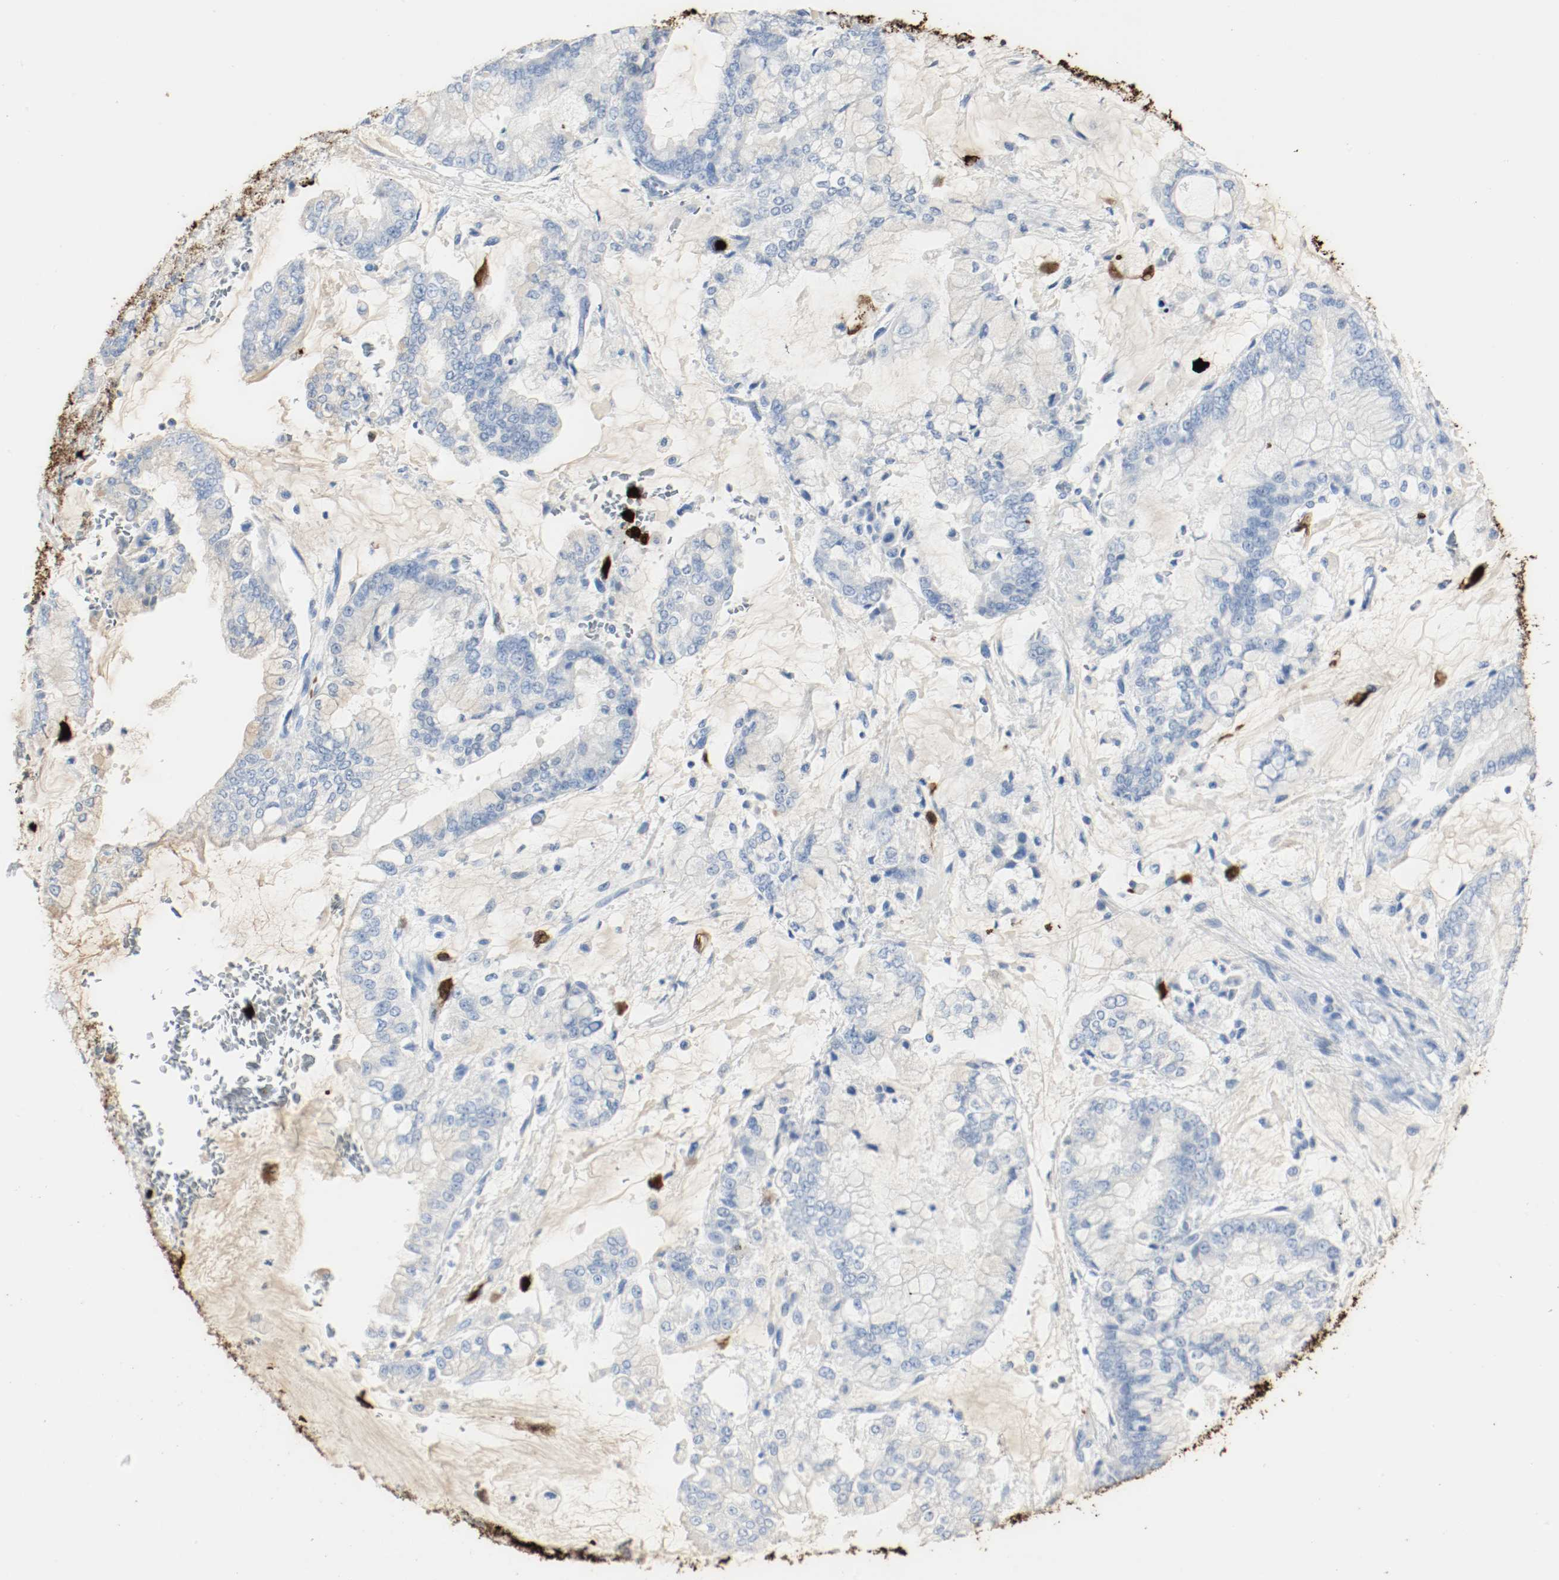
{"staining": {"intensity": "negative", "quantity": "none", "location": "none"}, "tissue": "stomach cancer", "cell_type": "Tumor cells", "image_type": "cancer", "snomed": [{"axis": "morphology", "description": "Normal tissue, NOS"}, {"axis": "morphology", "description": "Adenocarcinoma, NOS"}, {"axis": "topography", "description": "Stomach, upper"}, {"axis": "topography", "description": "Stomach"}], "caption": "Immunohistochemistry (IHC) image of neoplastic tissue: stomach cancer (adenocarcinoma) stained with DAB shows no significant protein positivity in tumor cells.", "gene": "S100A9", "patient": {"sex": "male", "age": 76}}